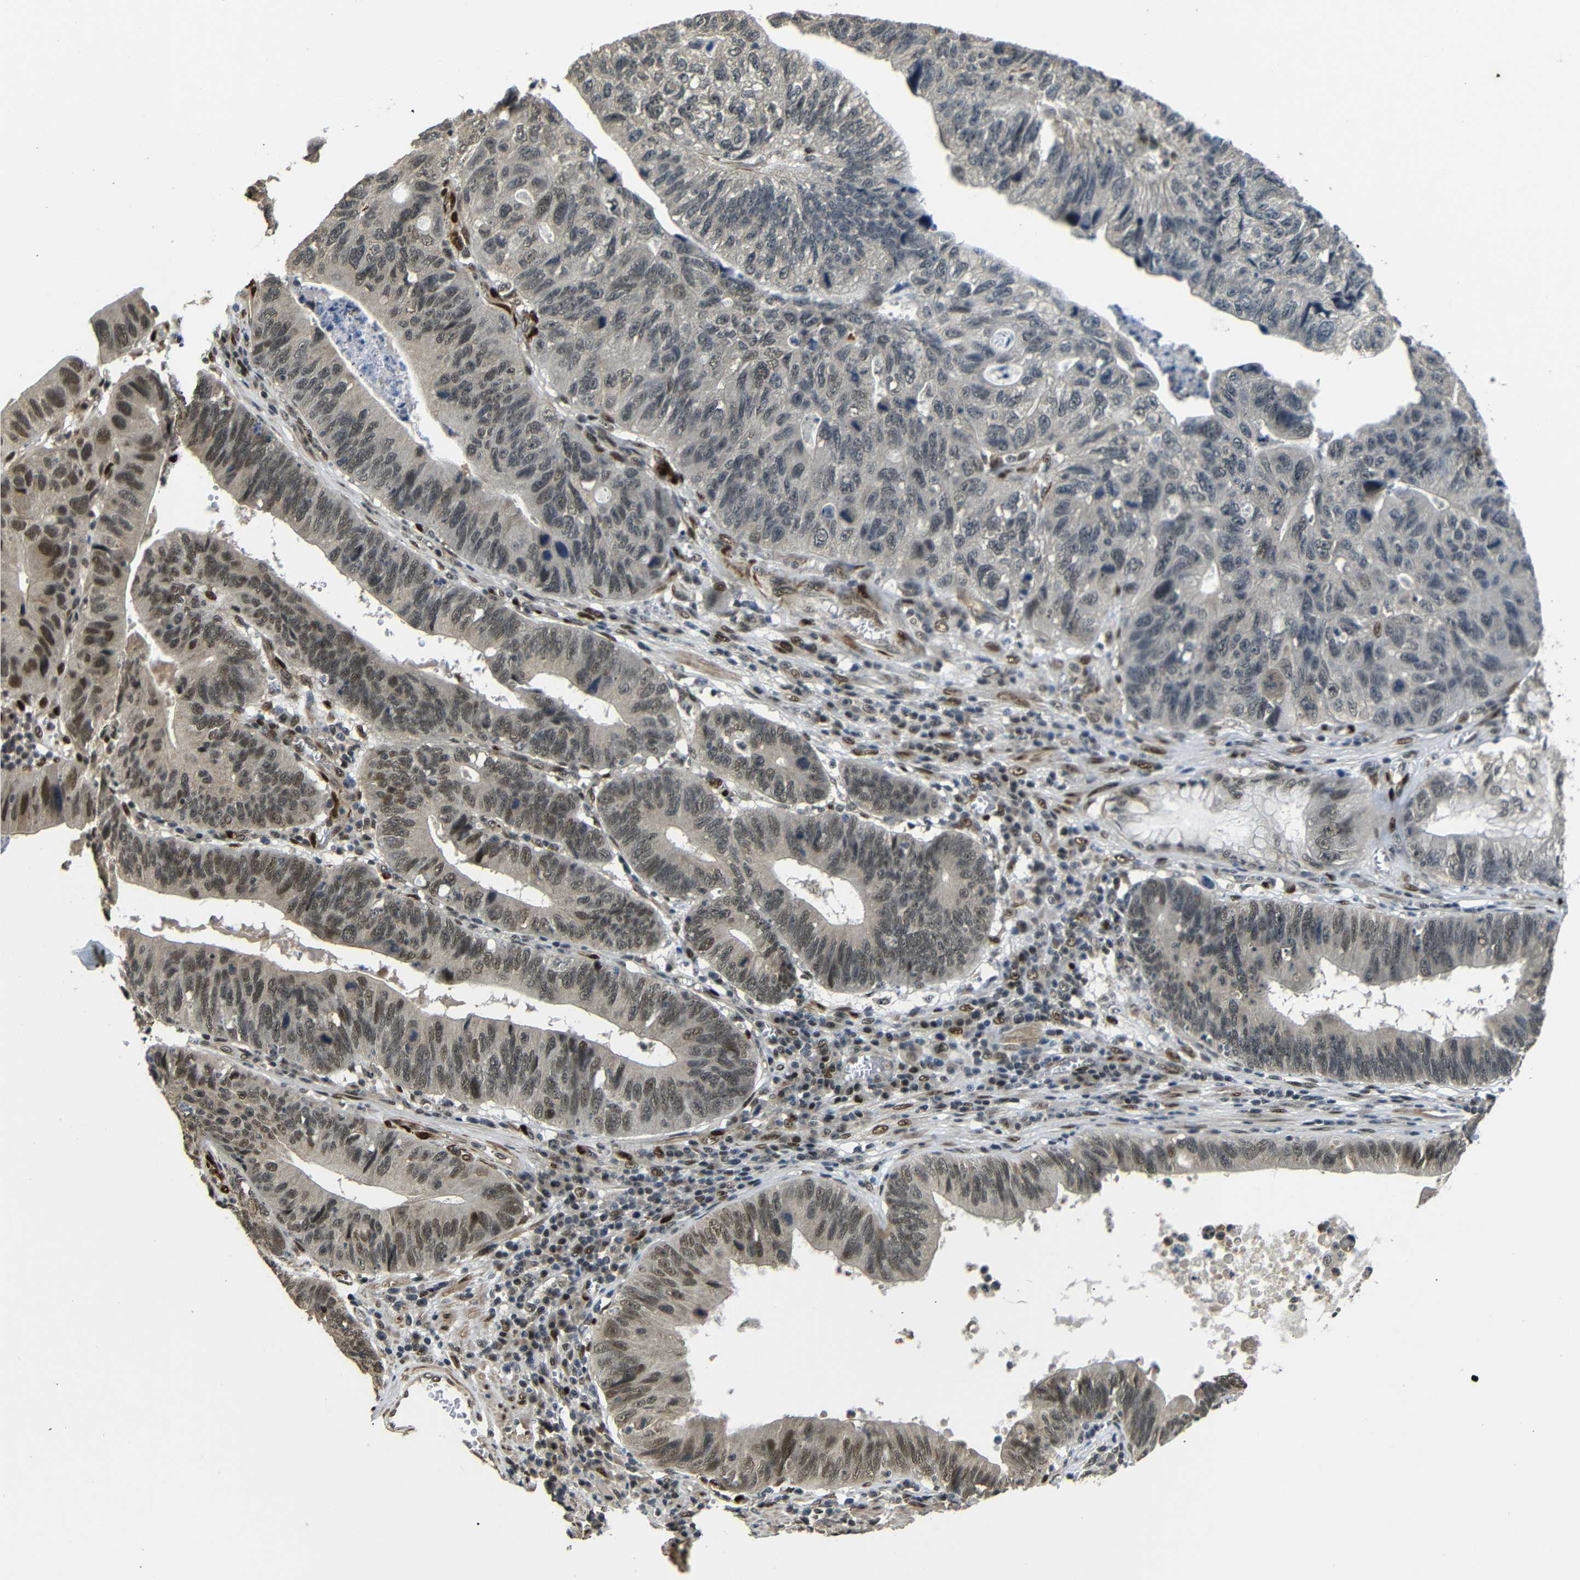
{"staining": {"intensity": "moderate", "quantity": ">75%", "location": "cytoplasmic/membranous,nuclear"}, "tissue": "stomach cancer", "cell_type": "Tumor cells", "image_type": "cancer", "snomed": [{"axis": "morphology", "description": "Adenocarcinoma, NOS"}, {"axis": "topography", "description": "Stomach"}], "caption": "Immunohistochemistry (IHC) photomicrograph of adenocarcinoma (stomach) stained for a protein (brown), which shows medium levels of moderate cytoplasmic/membranous and nuclear expression in approximately >75% of tumor cells.", "gene": "TBX2", "patient": {"sex": "male", "age": 59}}